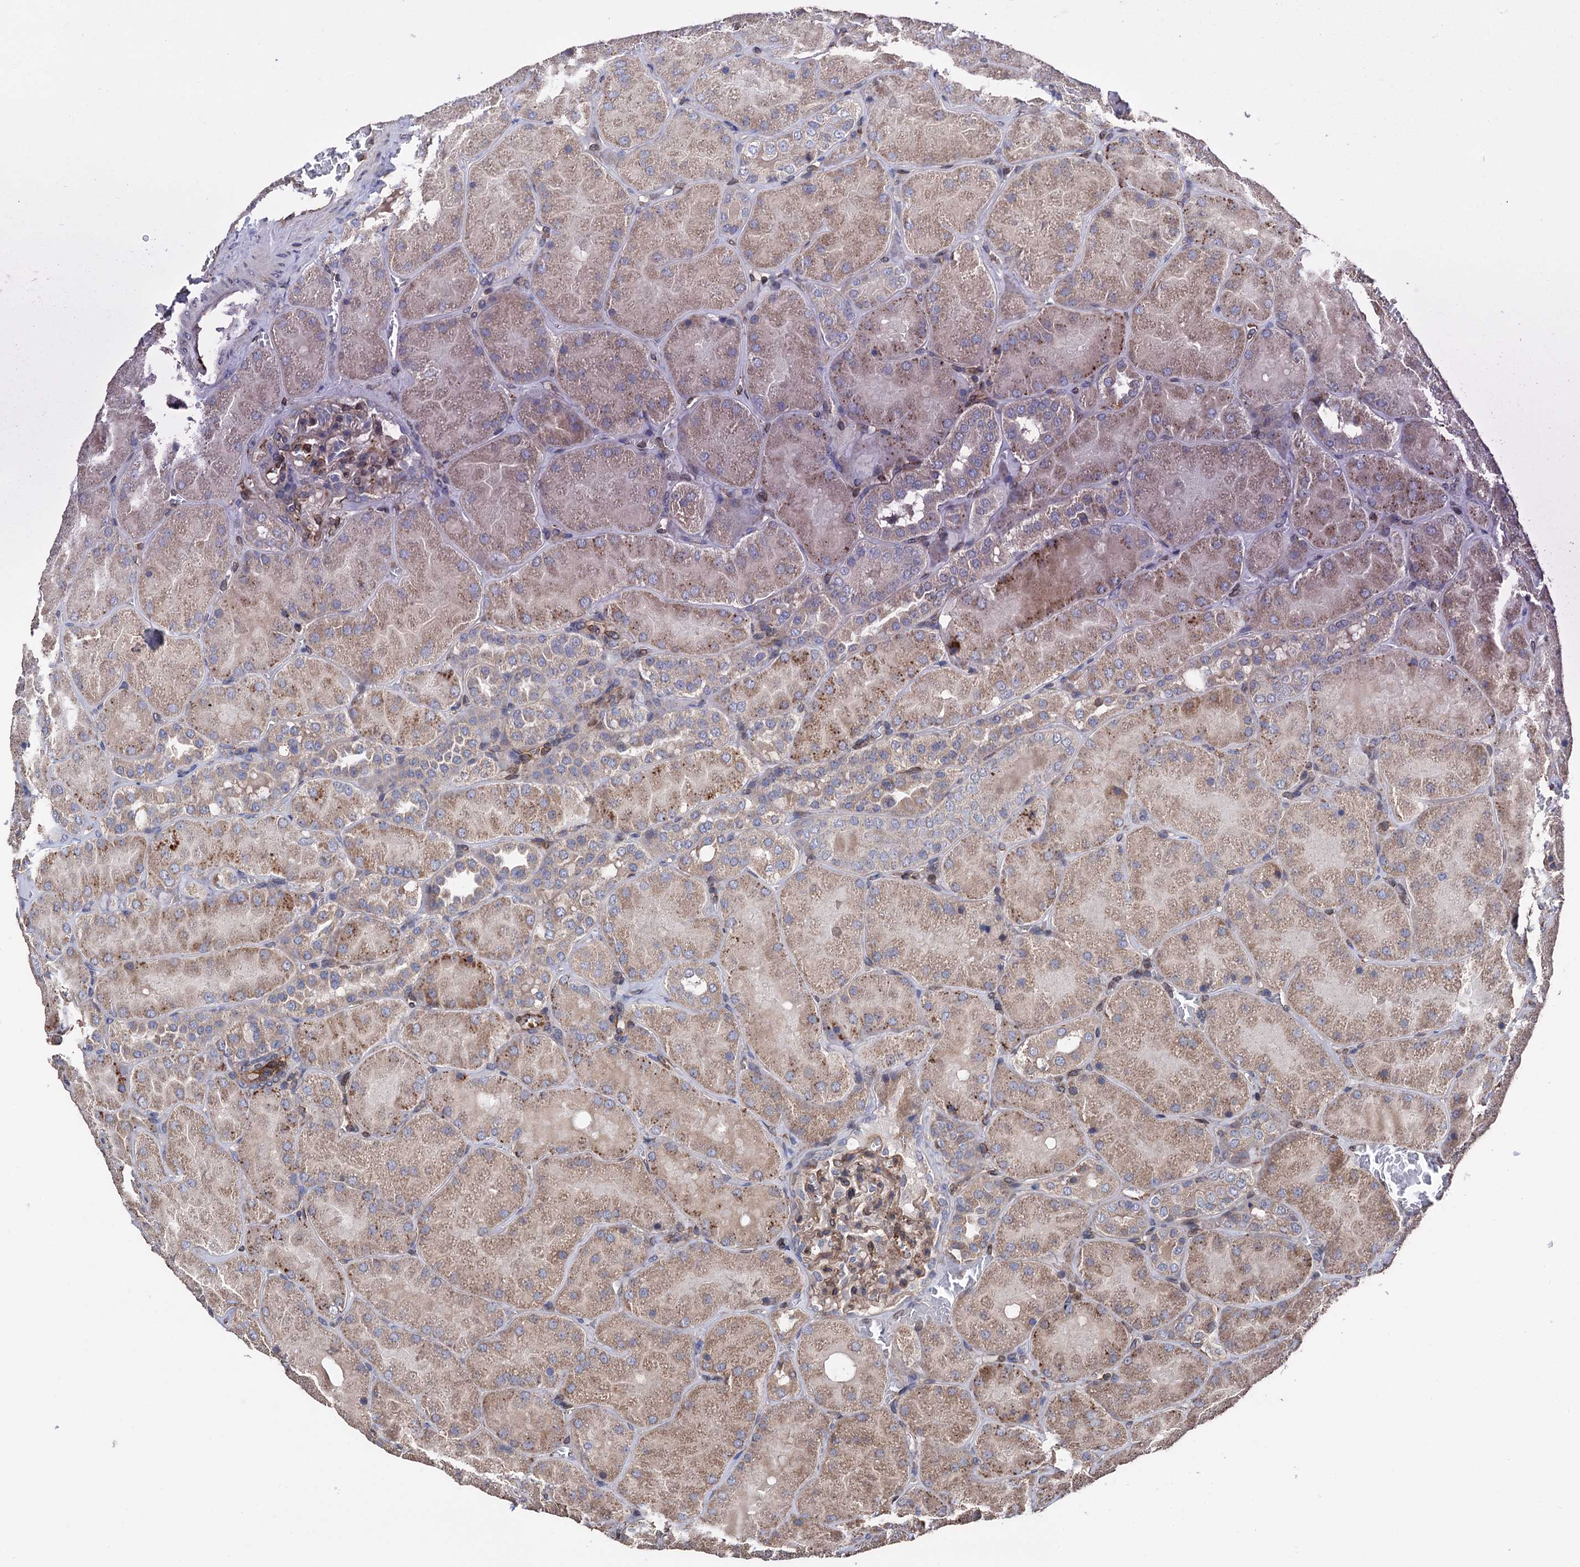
{"staining": {"intensity": "weak", "quantity": ">75%", "location": "cytoplasmic/membranous"}, "tissue": "kidney", "cell_type": "Cells in glomeruli", "image_type": "normal", "snomed": [{"axis": "morphology", "description": "Normal tissue, NOS"}, {"axis": "topography", "description": "Kidney"}], "caption": "The histopathology image displays immunohistochemical staining of unremarkable kidney. There is weak cytoplasmic/membranous expression is seen in about >75% of cells in glomeruli.", "gene": "STING1", "patient": {"sex": "male", "age": 28}}